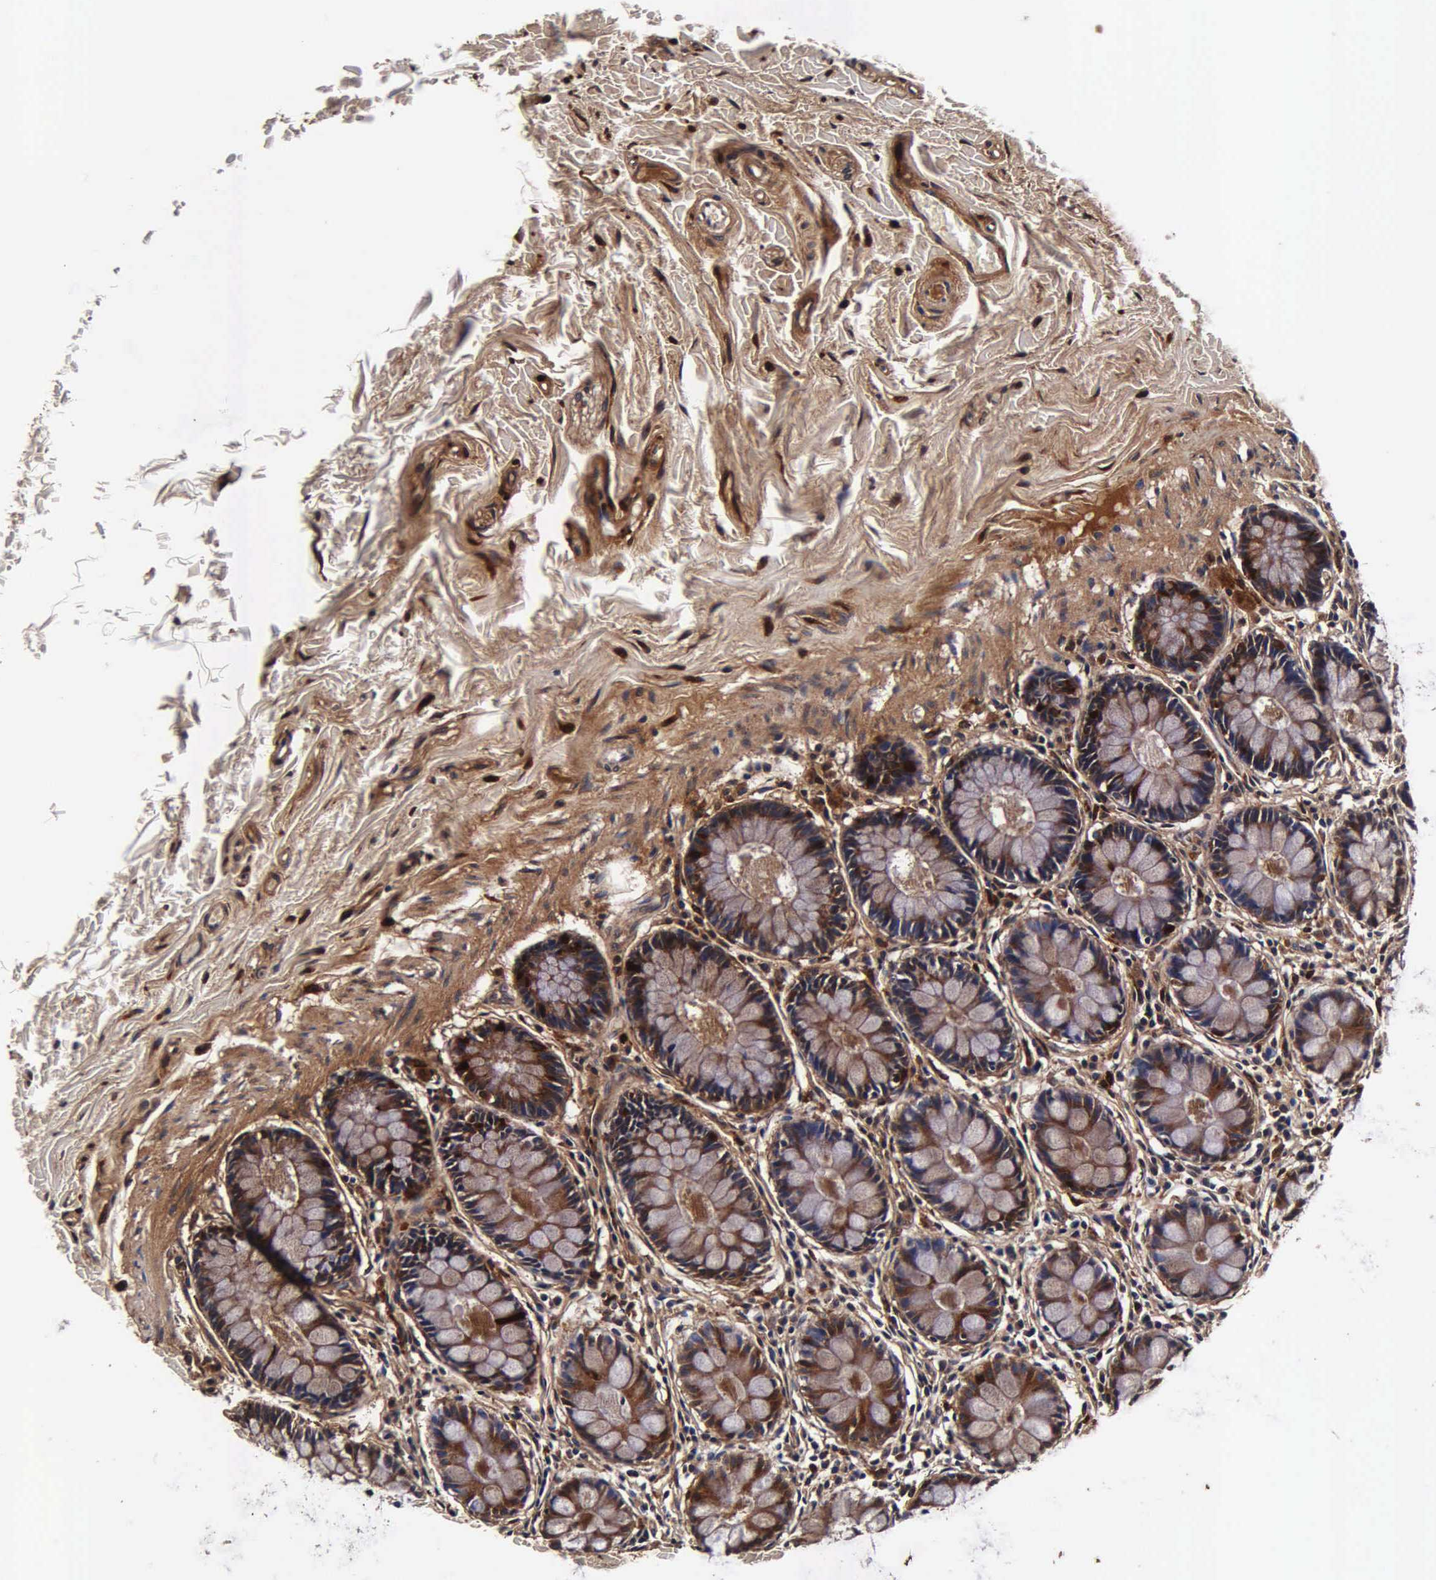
{"staining": {"intensity": "moderate", "quantity": "25%-75%", "location": "cytoplasmic/membranous"}, "tissue": "rectum", "cell_type": "Glandular cells", "image_type": "normal", "snomed": [{"axis": "morphology", "description": "Normal tissue, NOS"}, {"axis": "topography", "description": "Rectum"}], "caption": "Immunohistochemistry photomicrograph of benign rectum stained for a protein (brown), which displays medium levels of moderate cytoplasmic/membranous expression in about 25%-75% of glandular cells.", "gene": "CST3", "patient": {"sex": "male", "age": 86}}